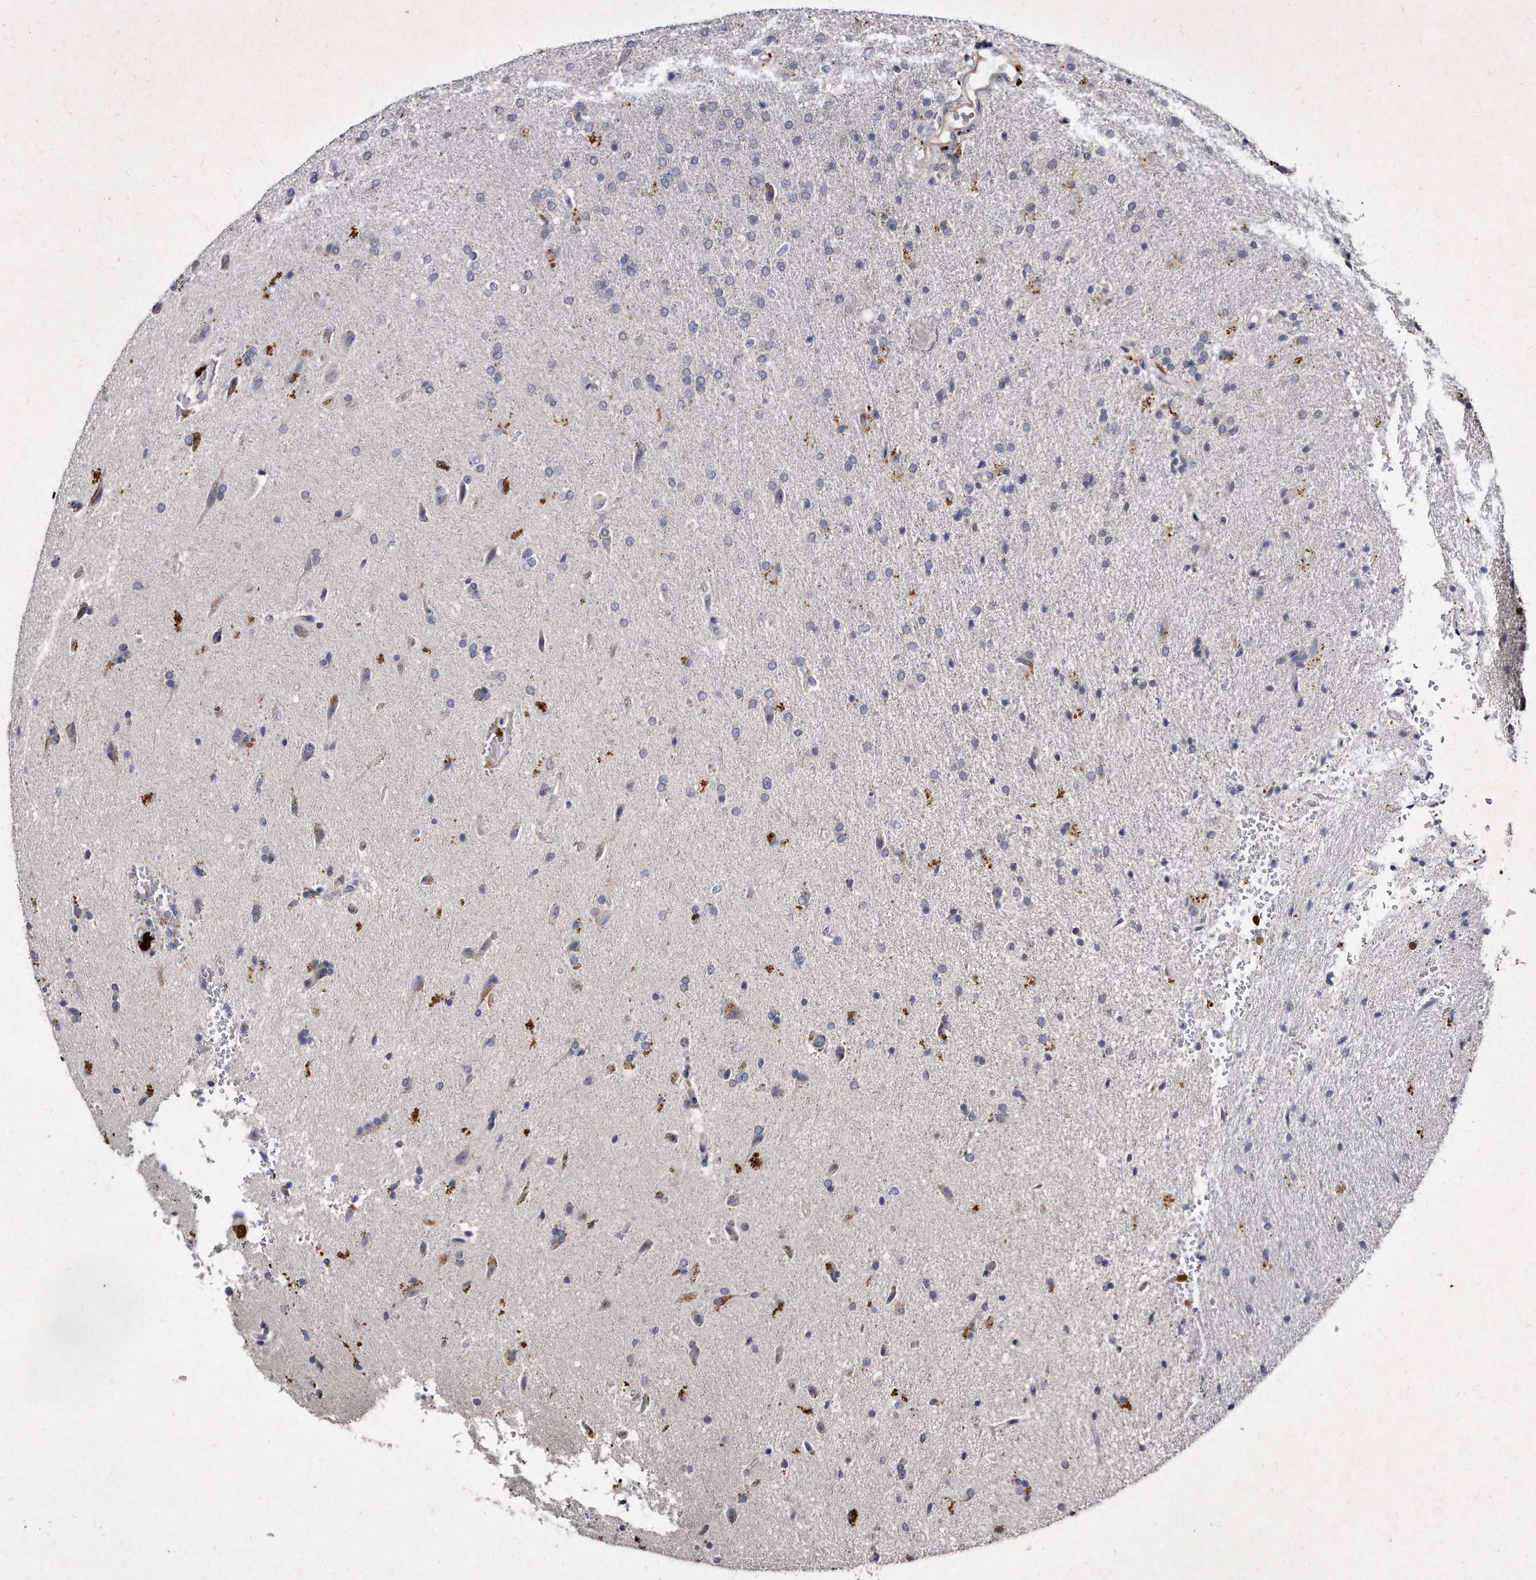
{"staining": {"intensity": "negative", "quantity": "none", "location": "none"}, "tissue": "glioma", "cell_type": "Tumor cells", "image_type": "cancer", "snomed": [{"axis": "morphology", "description": "Glioma, malignant, High grade"}, {"axis": "topography", "description": "Brain"}], "caption": "The IHC micrograph has no significant expression in tumor cells of glioma tissue. Brightfield microscopy of immunohistochemistry stained with DAB (3,3'-diaminobenzidine) (brown) and hematoxylin (blue), captured at high magnification.", "gene": "KLHDC3", "patient": {"sex": "male", "age": 72}}